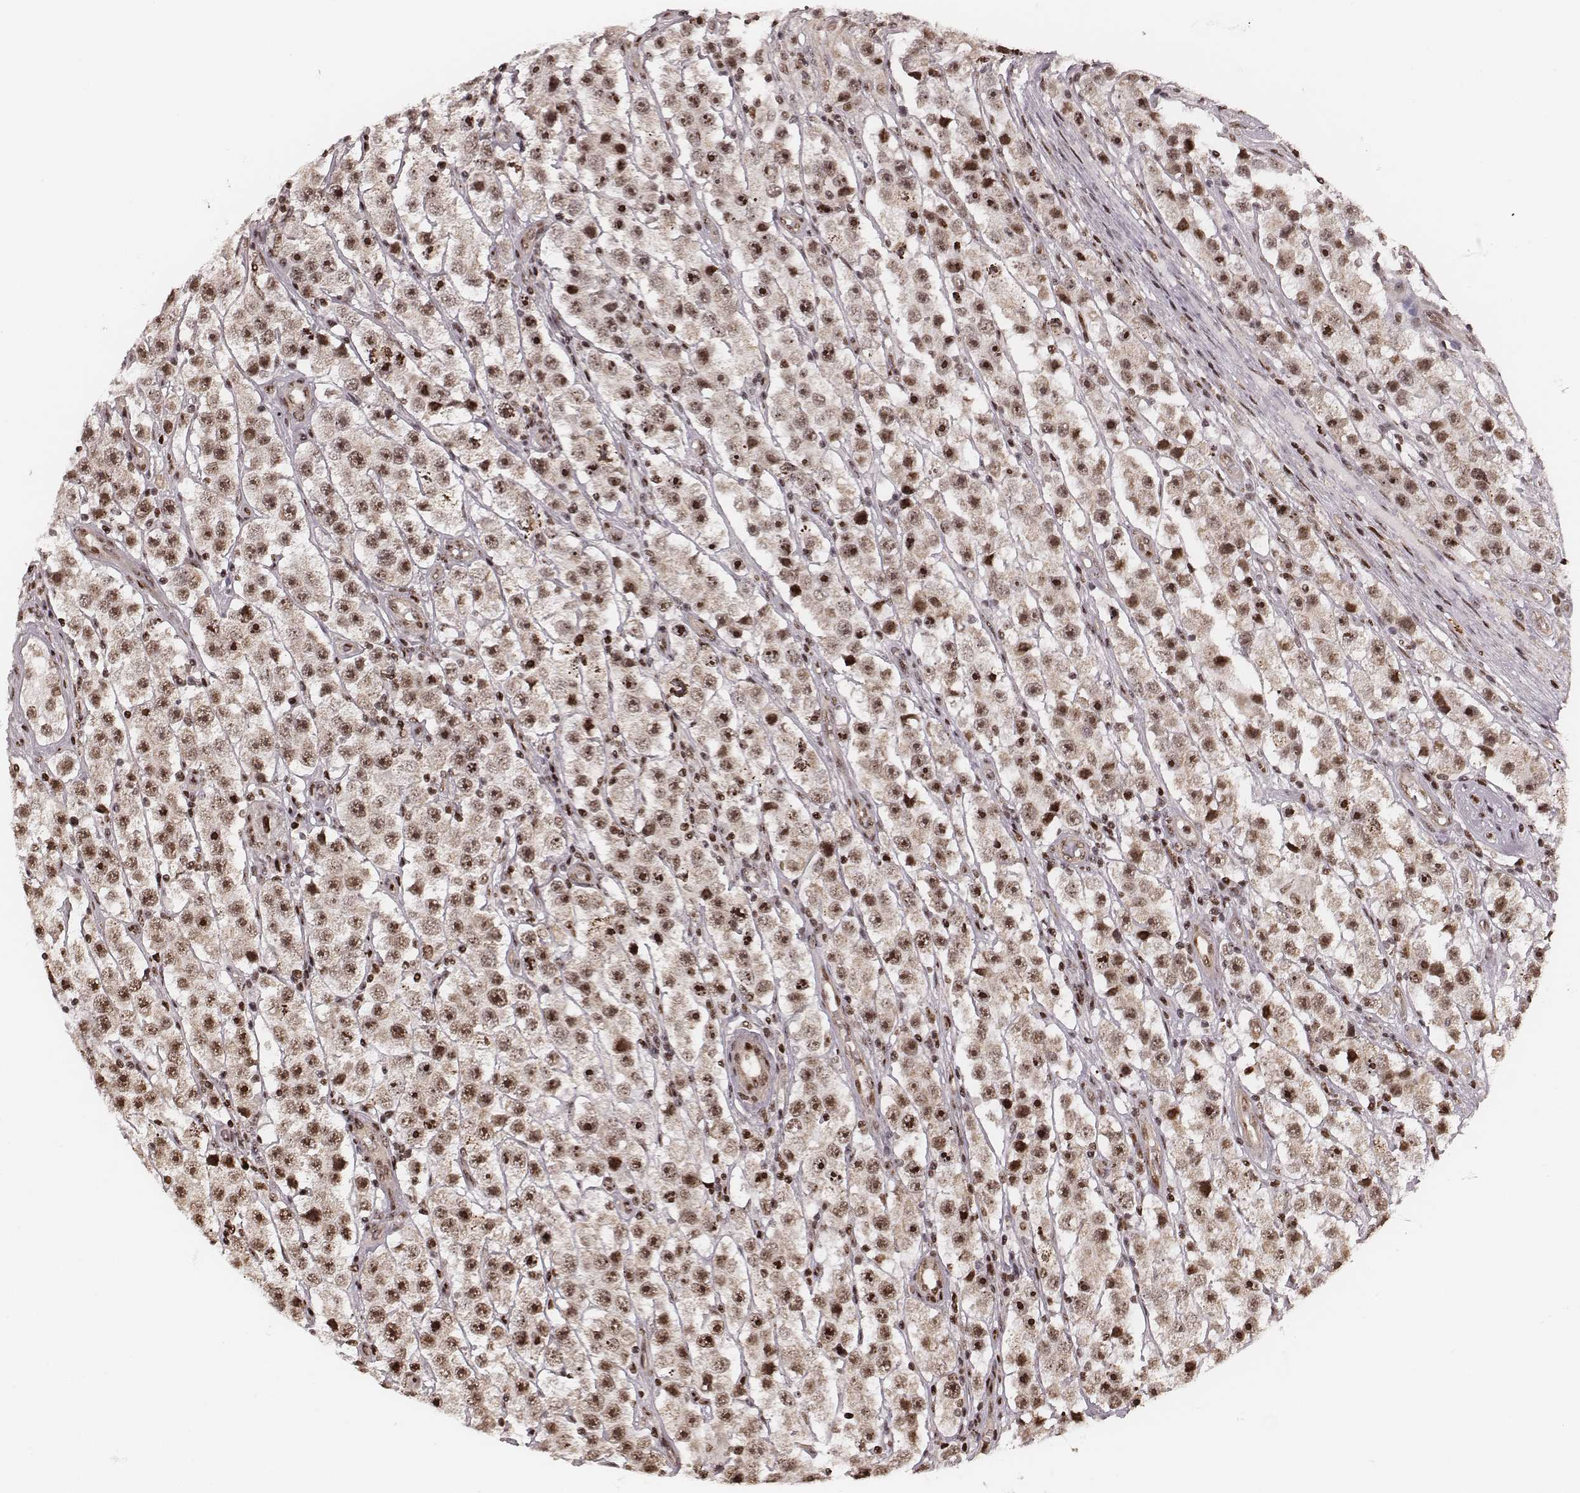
{"staining": {"intensity": "moderate", "quantity": "25%-75%", "location": "nuclear"}, "tissue": "testis cancer", "cell_type": "Tumor cells", "image_type": "cancer", "snomed": [{"axis": "morphology", "description": "Seminoma, NOS"}, {"axis": "topography", "description": "Testis"}], "caption": "Brown immunohistochemical staining in testis seminoma exhibits moderate nuclear expression in approximately 25%-75% of tumor cells.", "gene": "VRK3", "patient": {"sex": "male", "age": 45}}